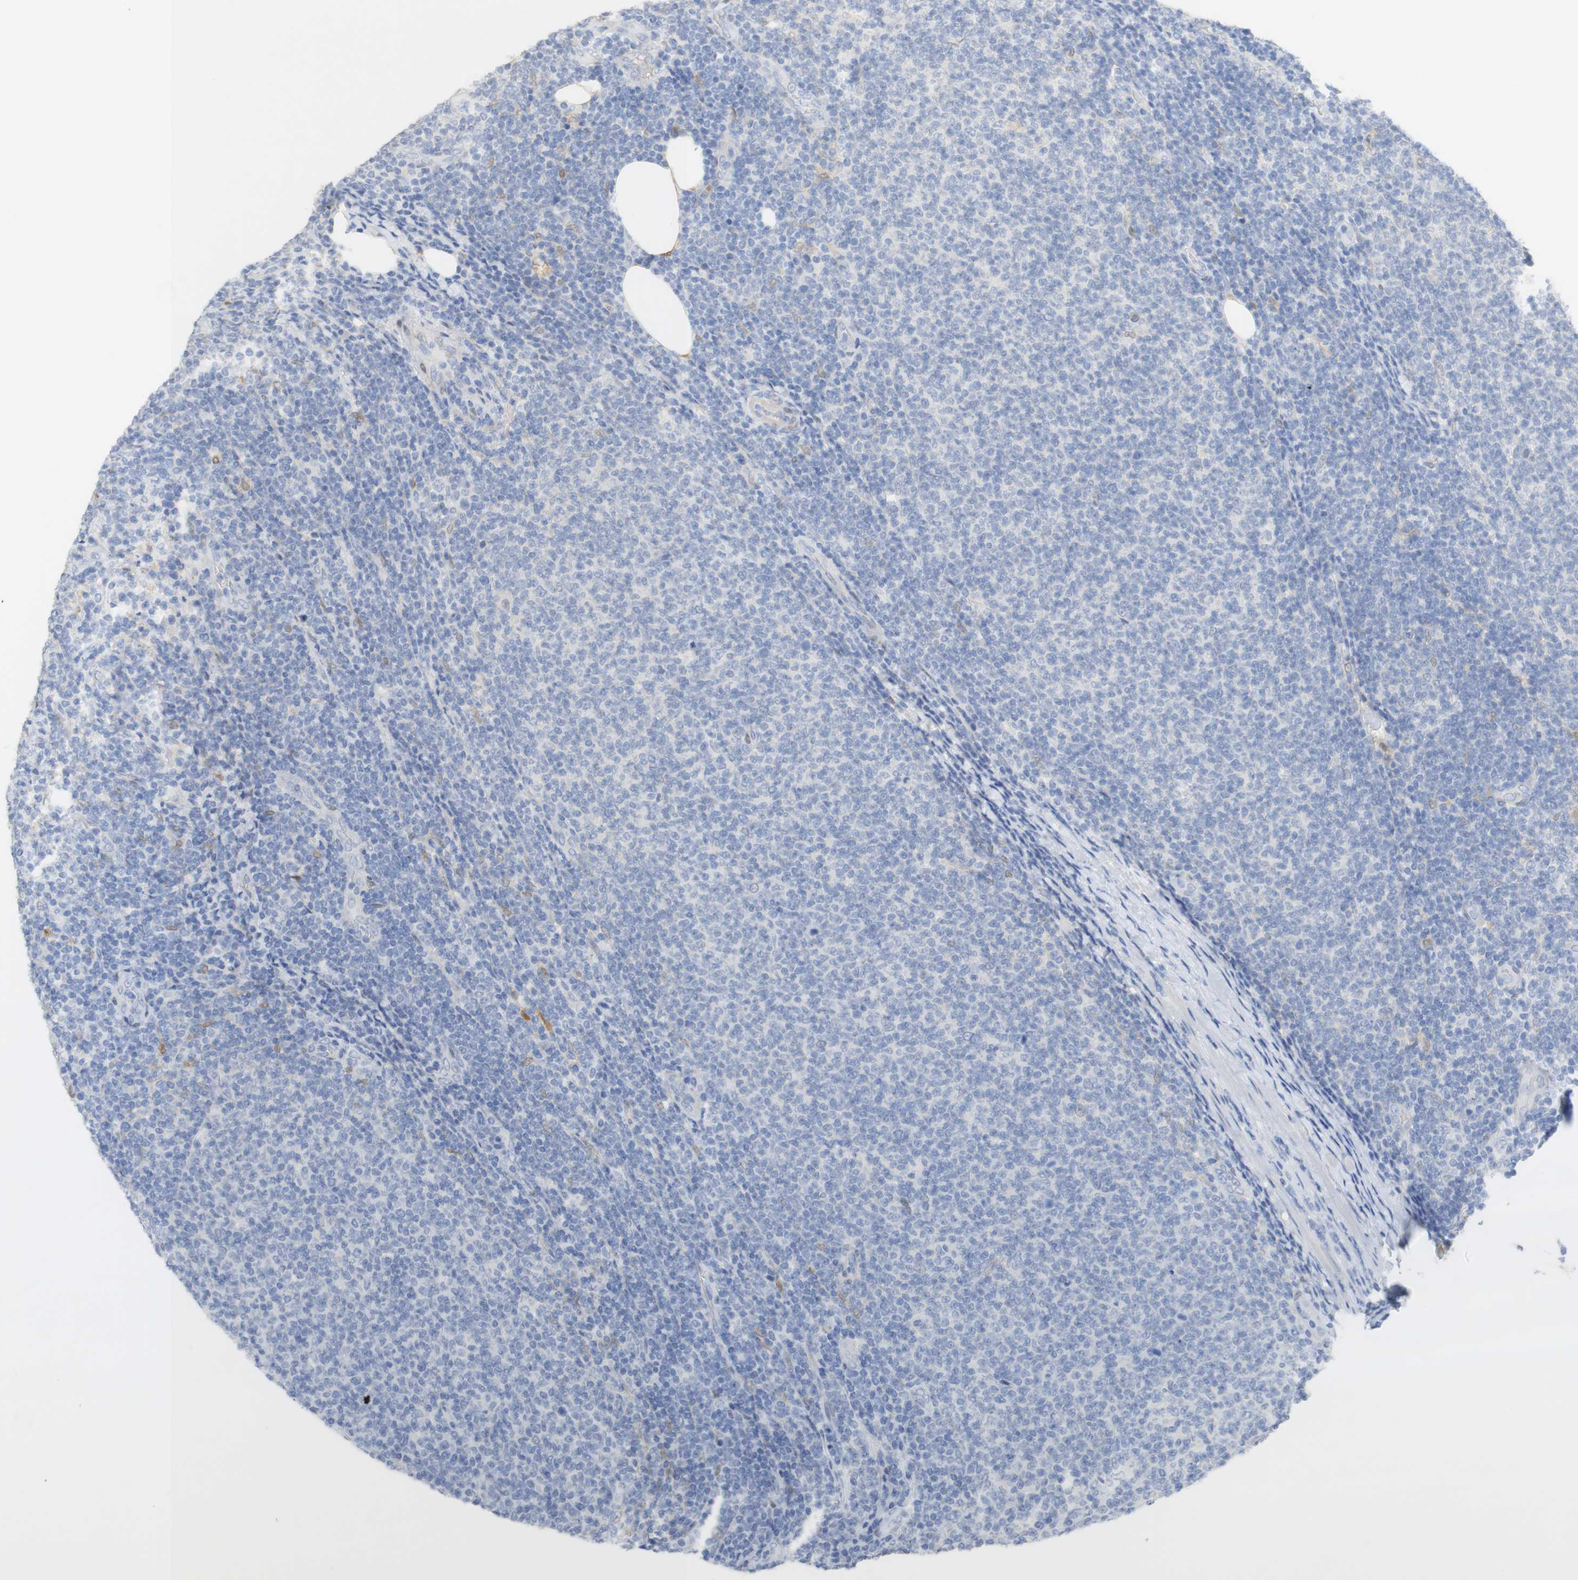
{"staining": {"intensity": "negative", "quantity": "none", "location": "none"}, "tissue": "lymphoma", "cell_type": "Tumor cells", "image_type": "cancer", "snomed": [{"axis": "morphology", "description": "Malignant lymphoma, non-Hodgkin's type, Low grade"}, {"axis": "topography", "description": "Lymph node"}], "caption": "Malignant lymphoma, non-Hodgkin's type (low-grade) was stained to show a protein in brown. There is no significant positivity in tumor cells. (DAB (3,3'-diaminobenzidine) immunohistochemistry, high magnification).", "gene": "SELENBP1", "patient": {"sex": "male", "age": 66}}